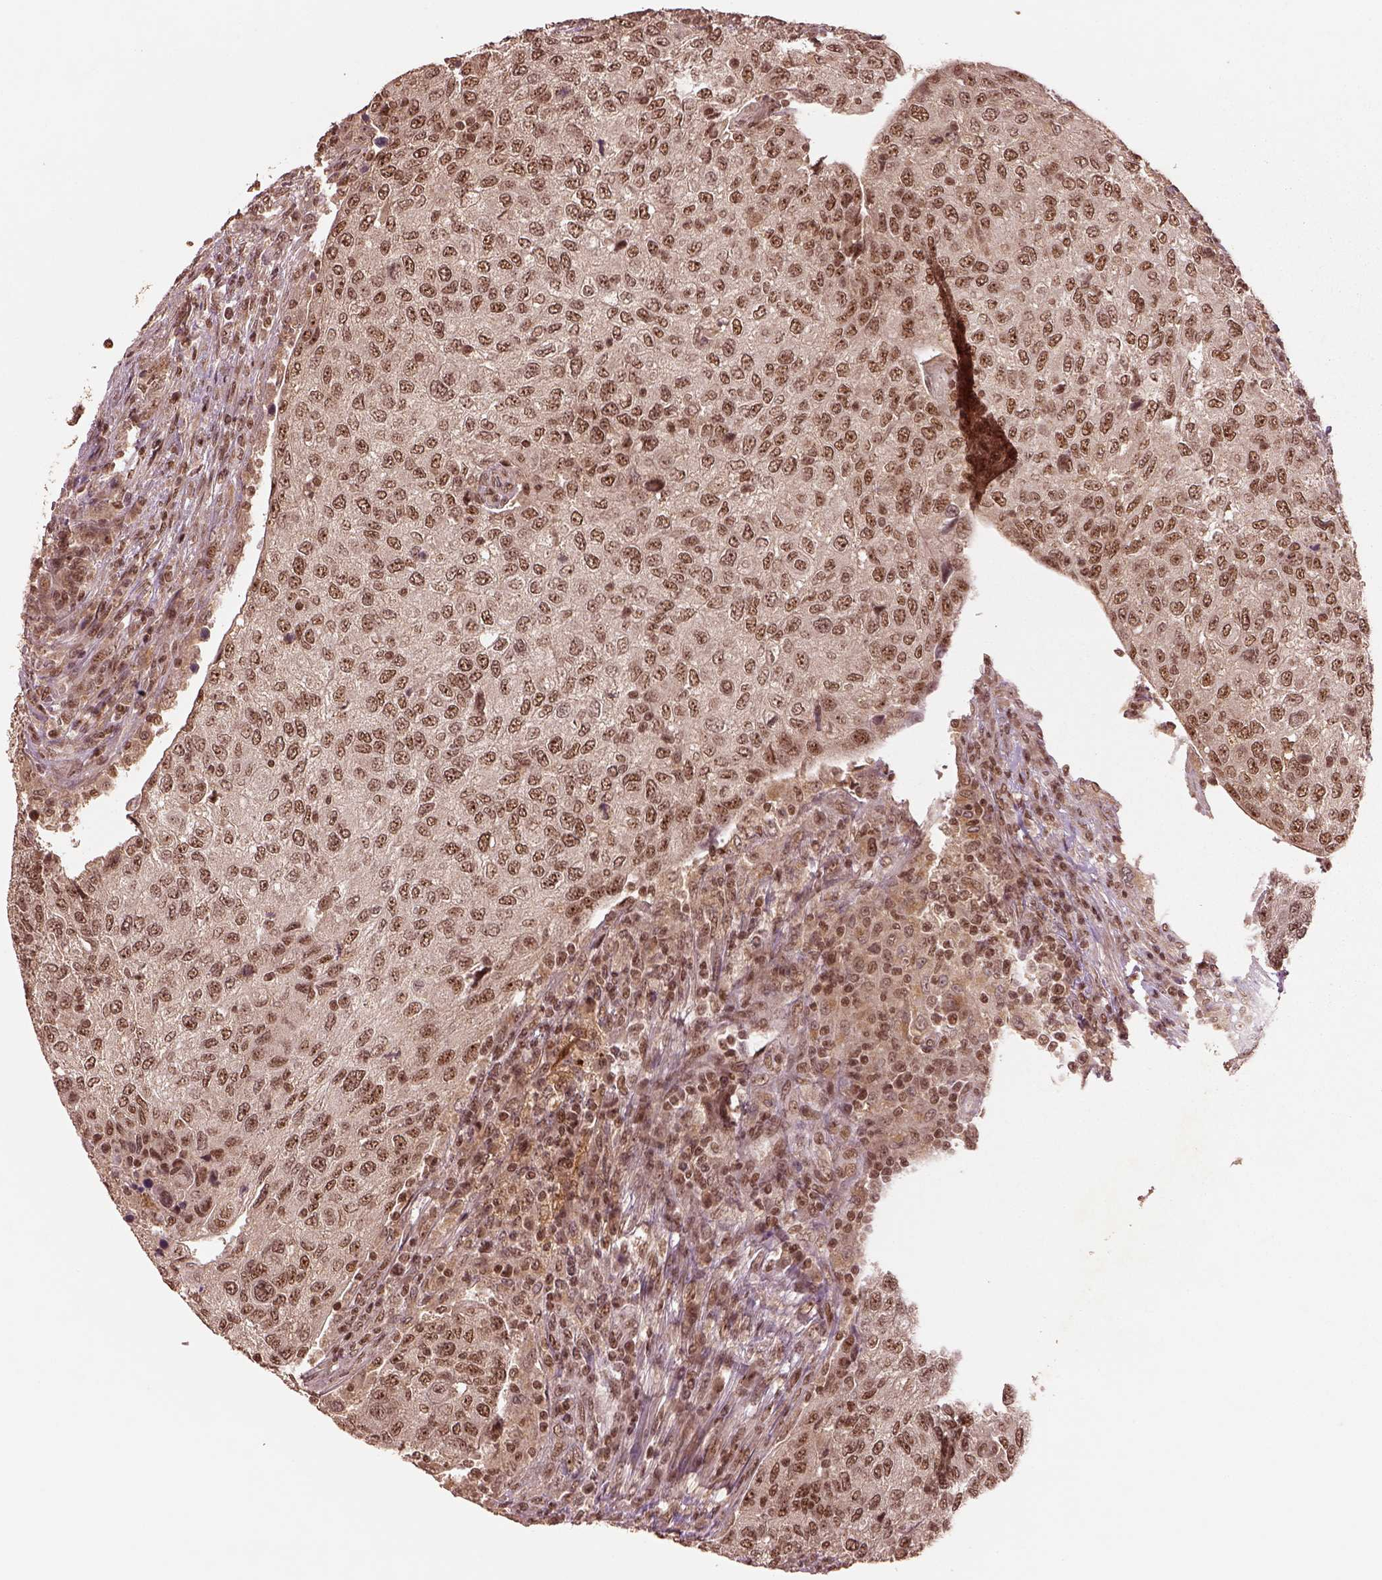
{"staining": {"intensity": "moderate", "quantity": ">75%", "location": "nuclear"}, "tissue": "urothelial cancer", "cell_type": "Tumor cells", "image_type": "cancer", "snomed": [{"axis": "morphology", "description": "Urothelial carcinoma, High grade"}, {"axis": "topography", "description": "Urinary bladder"}], "caption": "Urothelial cancer stained for a protein shows moderate nuclear positivity in tumor cells.", "gene": "BRD9", "patient": {"sex": "female", "age": 78}}